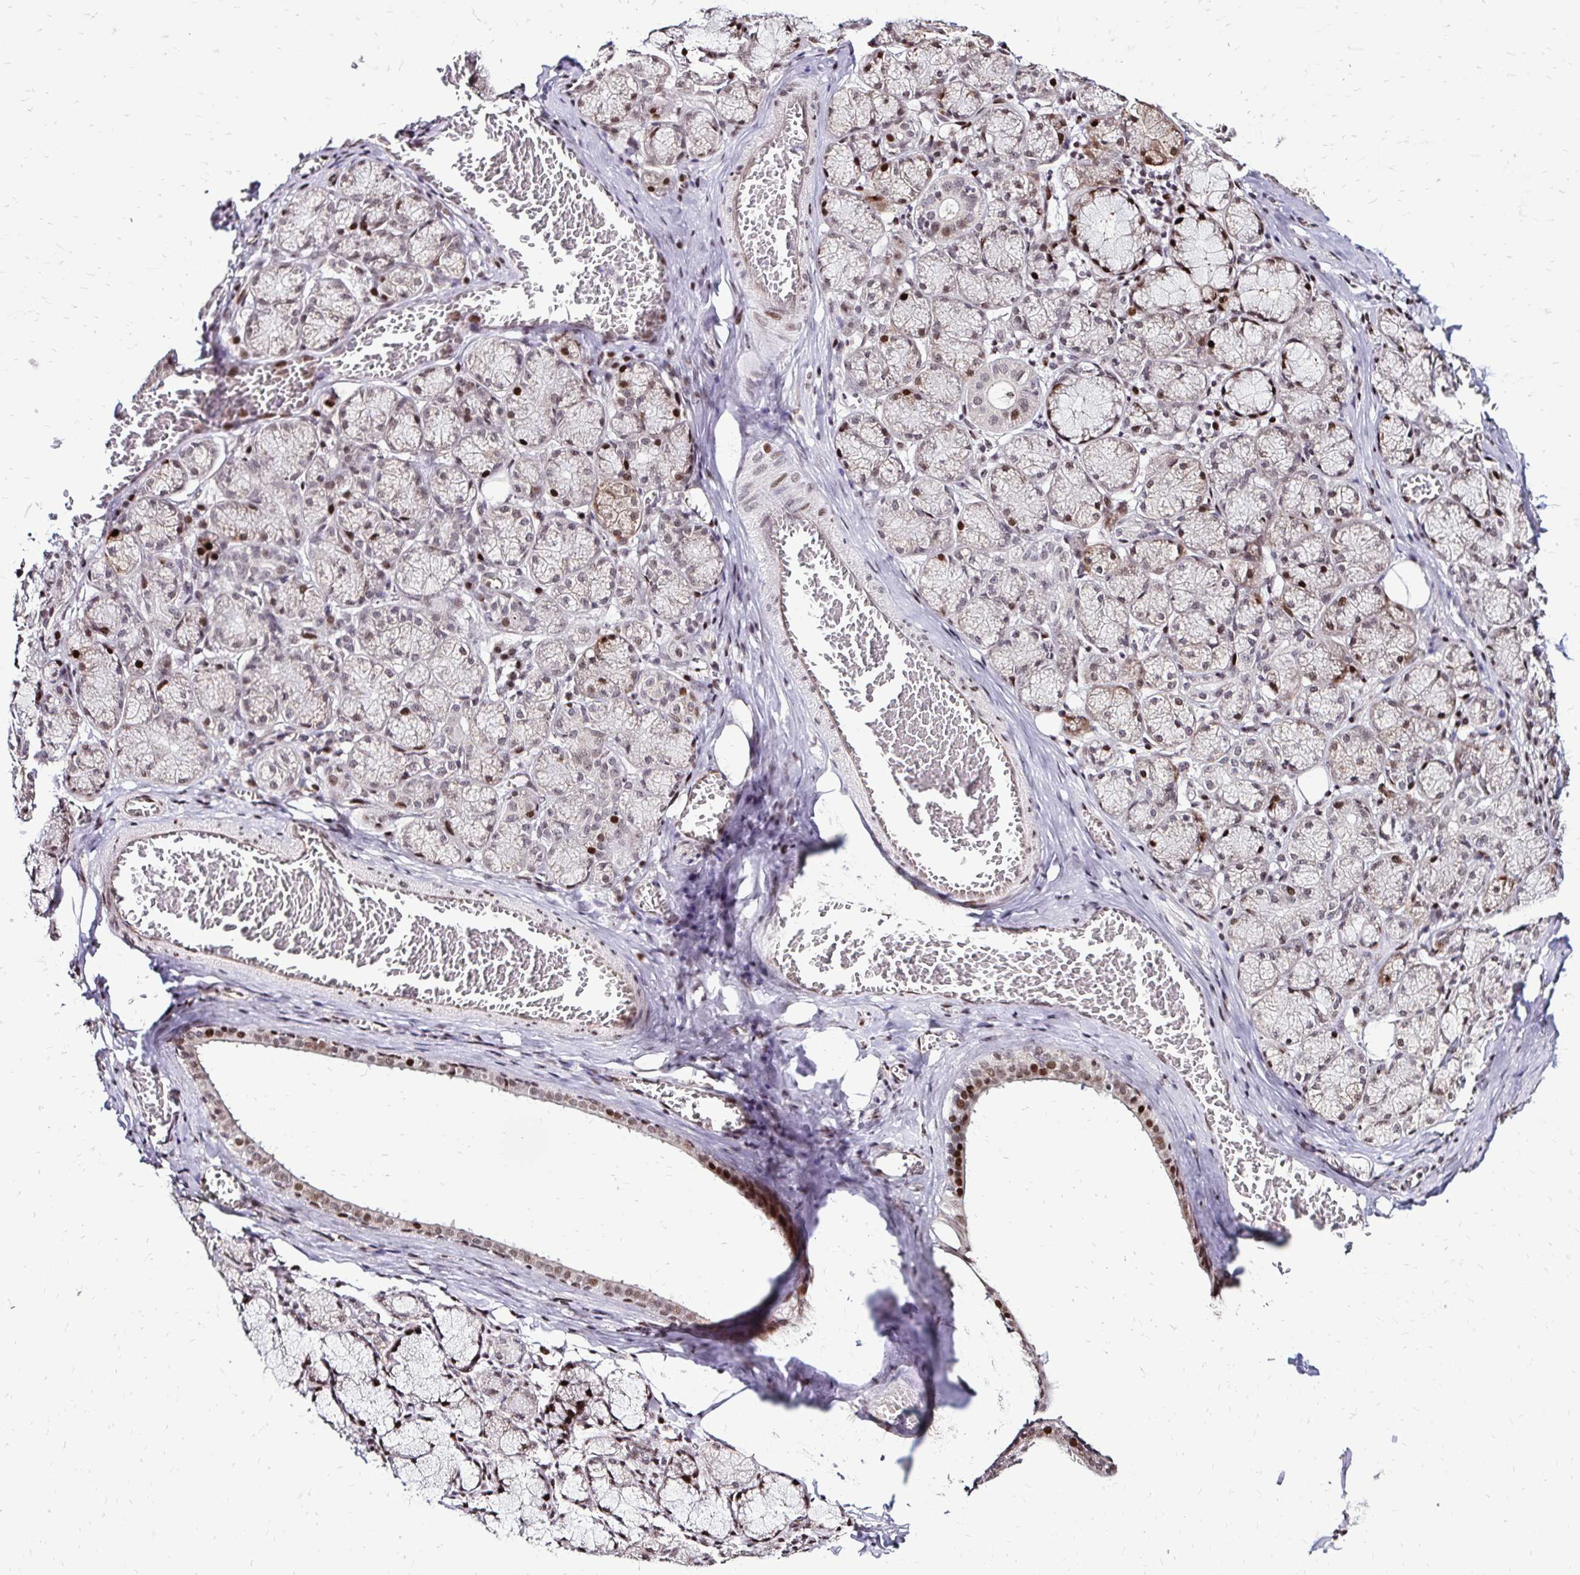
{"staining": {"intensity": "moderate", "quantity": "25%-75%", "location": "nuclear"}, "tissue": "salivary gland", "cell_type": "Glandular cells", "image_type": "normal", "snomed": [{"axis": "morphology", "description": "Normal tissue, NOS"}, {"axis": "topography", "description": "Salivary gland"}], "caption": "Salivary gland stained with a brown dye shows moderate nuclear positive expression in approximately 25%-75% of glandular cells.", "gene": "TOB1", "patient": {"sex": "female", "age": 24}}